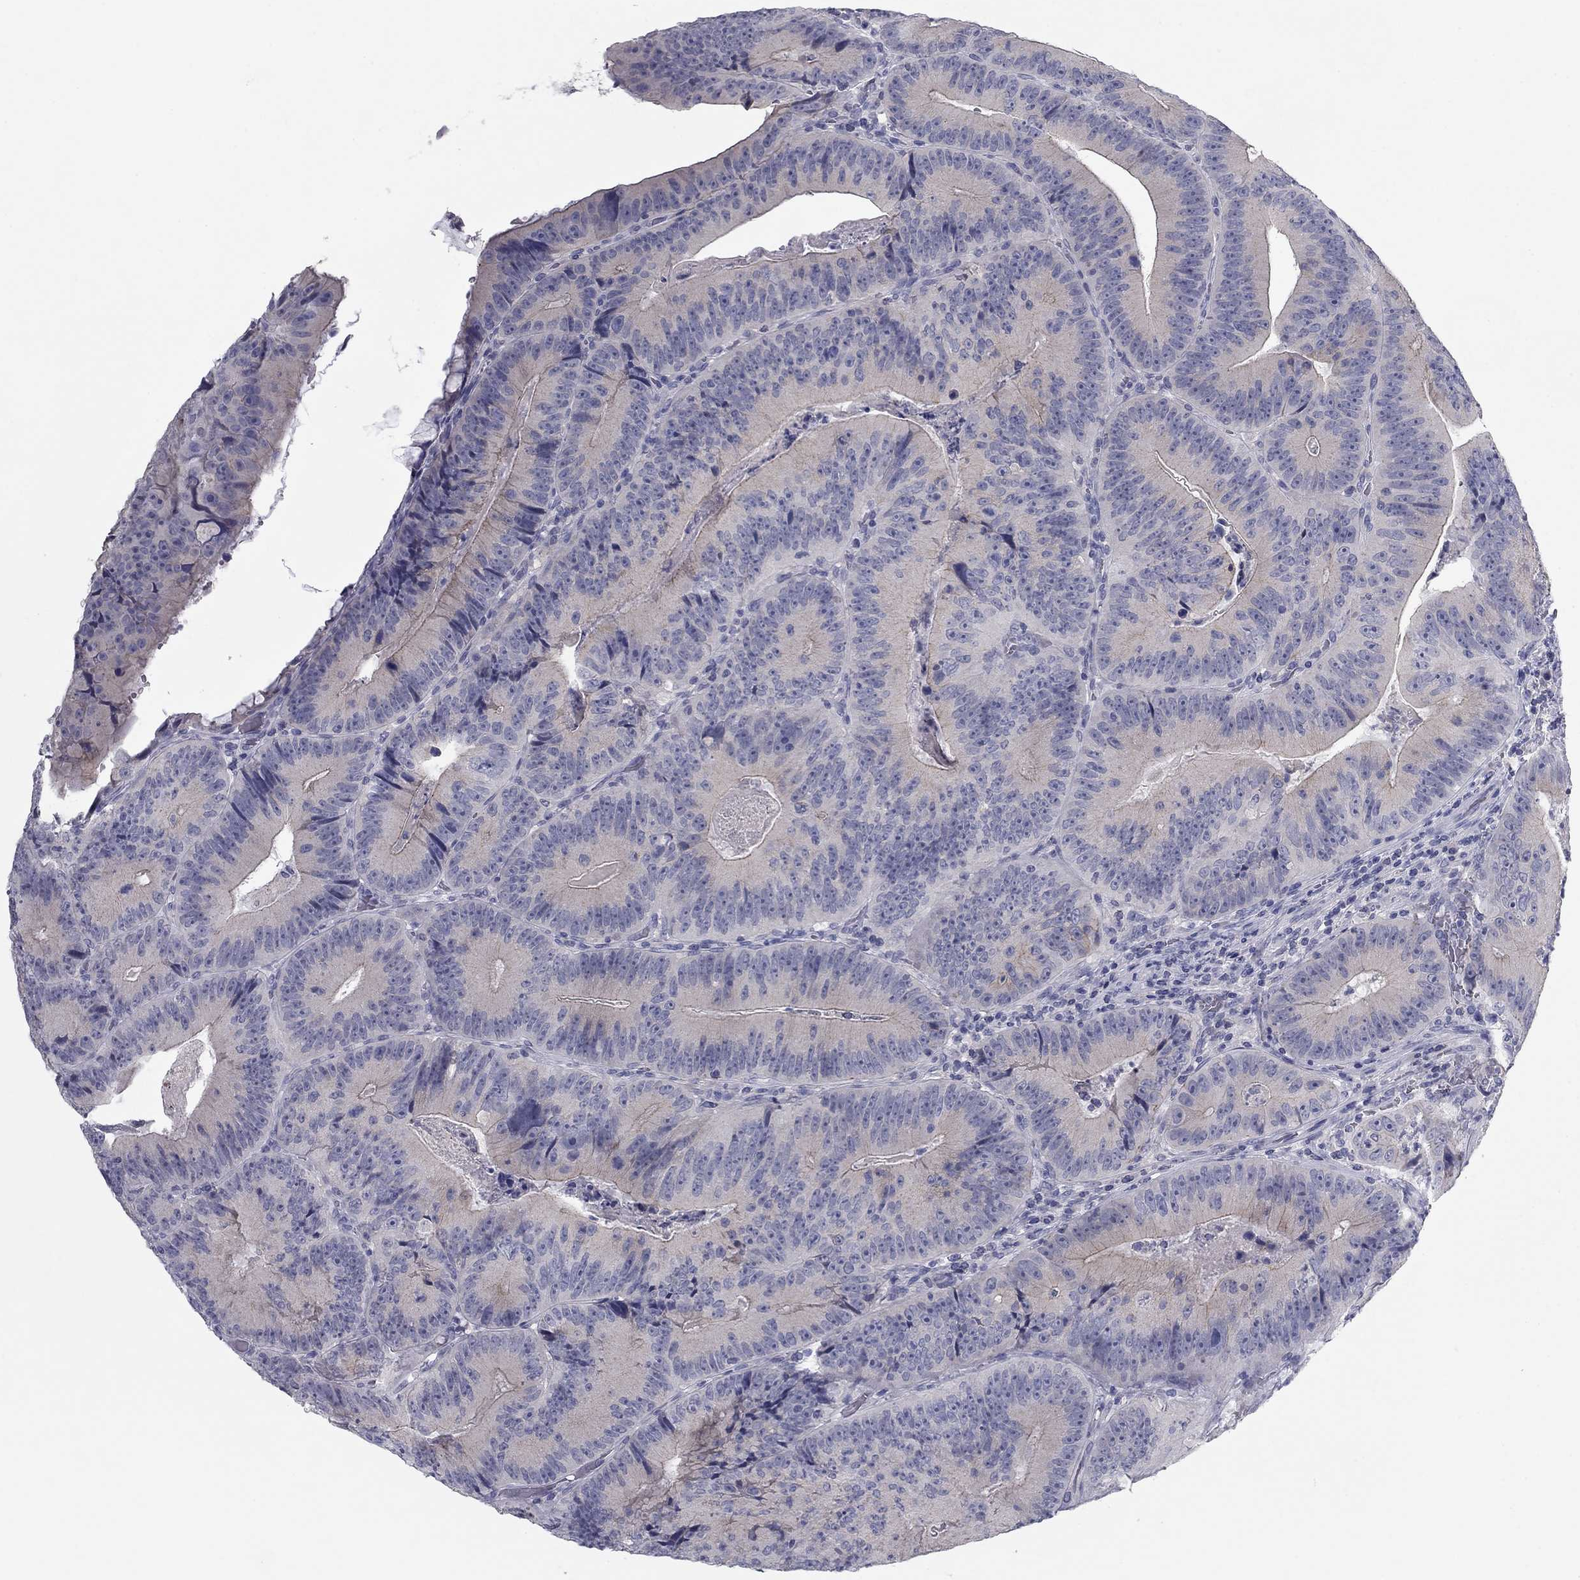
{"staining": {"intensity": "negative", "quantity": "none", "location": "none"}, "tissue": "colorectal cancer", "cell_type": "Tumor cells", "image_type": "cancer", "snomed": [{"axis": "morphology", "description": "Adenocarcinoma, NOS"}, {"axis": "topography", "description": "Colon"}], "caption": "Colorectal adenocarcinoma was stained to show a protein in brown. There is no significant positivity in tumor cells.", "gene": "CNTNAP4", "patient": {"sex": "female", "age": 86}}